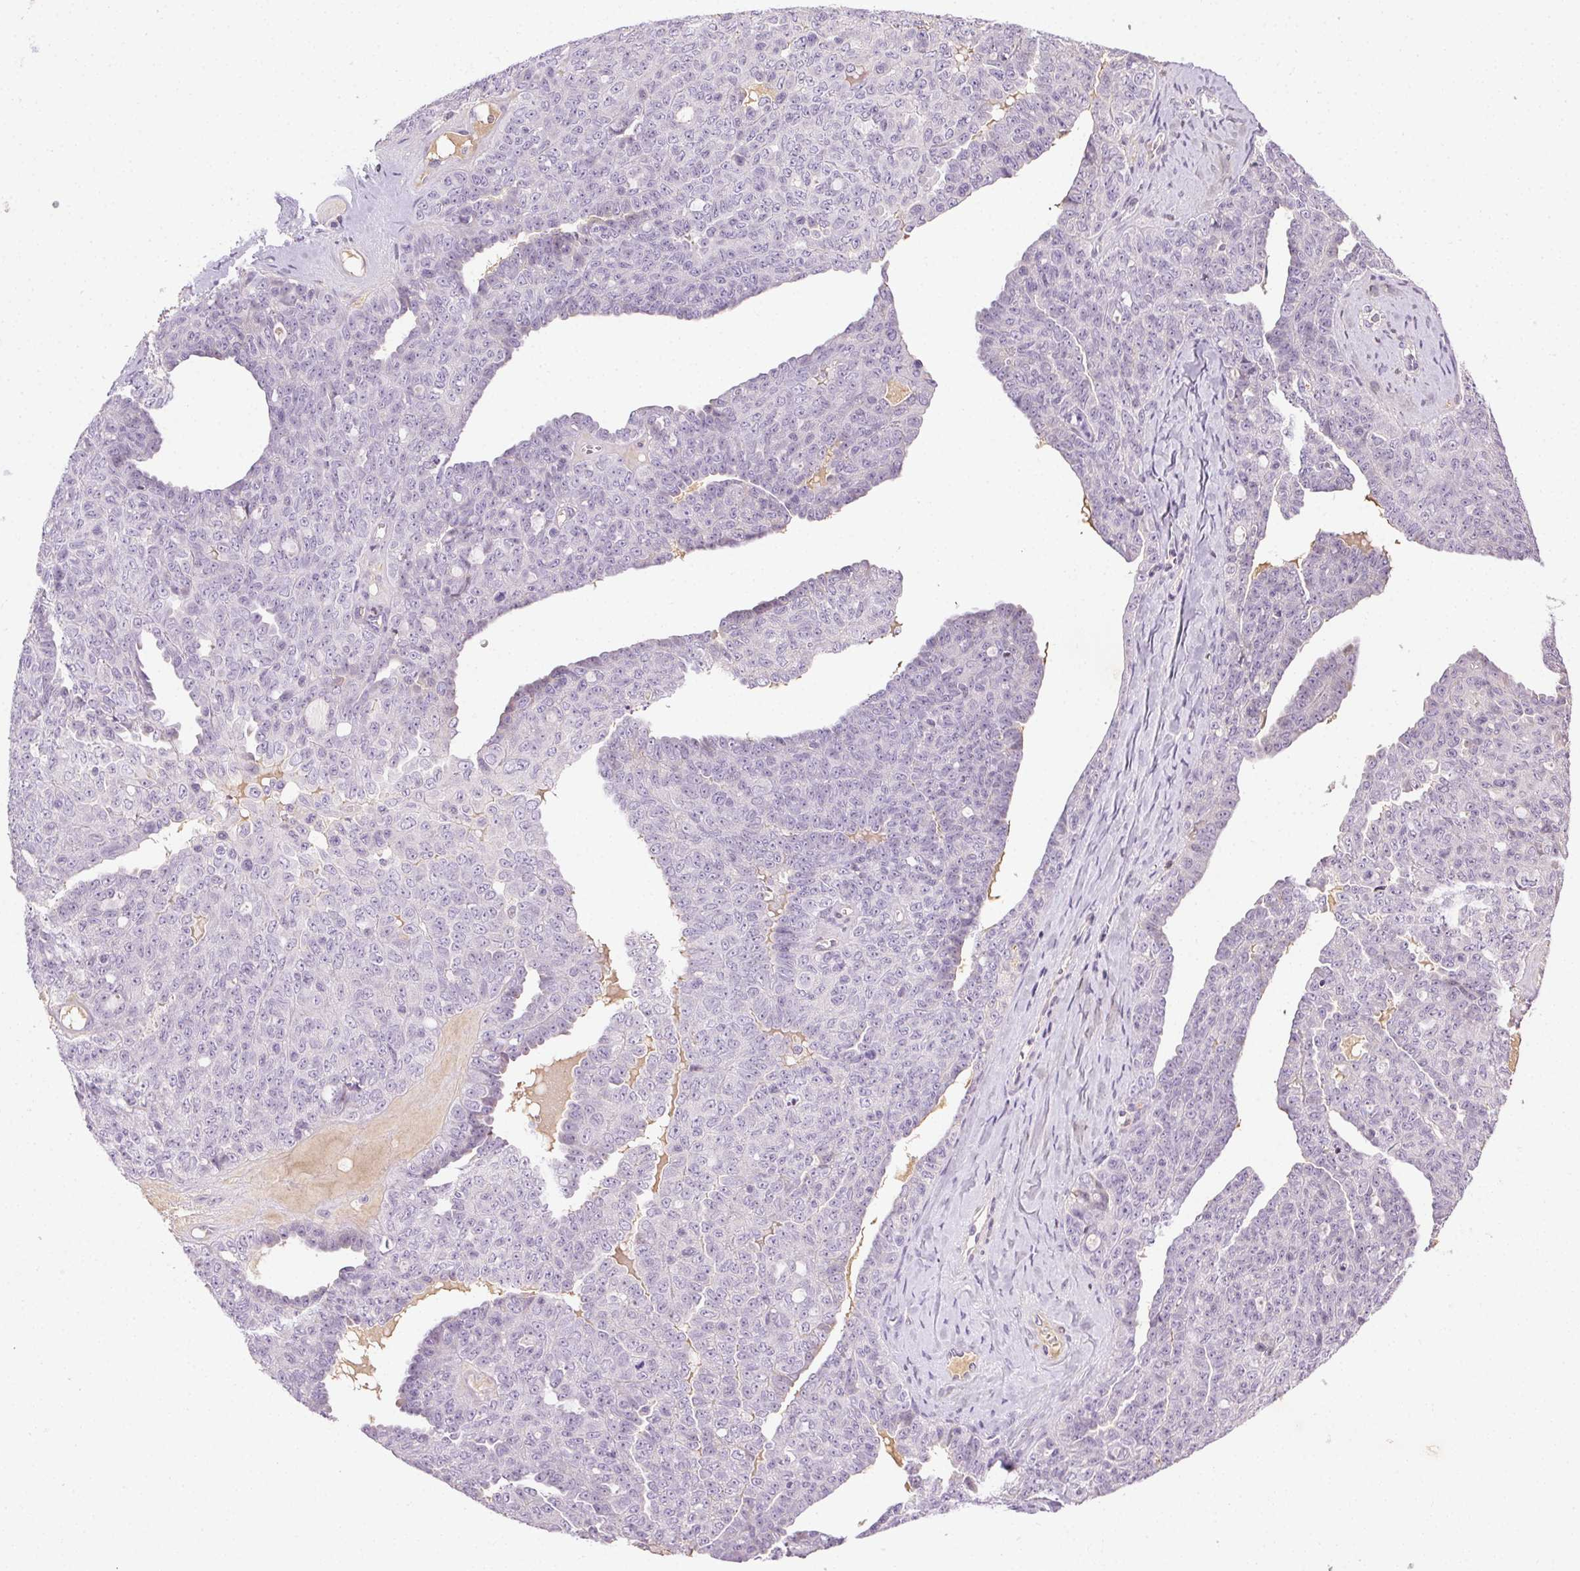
{"staining": {"intensity": "negative", "quantity": "none", "location": "none"}, "tissue": "ovarian cancer", "cell_type": "Tumor cells", "image_type": "cancer", "snomed": [{"axis": "morphology", "description": "Cystadenocarcinoma, serous, NOS"}, {"axis": "topography", "description": "Ovary"}], "caption": "An immunohistochemistry photomicrograph of ovarian cancer (serous cystadenocarcinoma) is shown. There is no staining in tumor cells of ovarian cancer (serous cystadenocarcinoma).", "gene": "BPIFB2", "patient": {"sex": "female", "age": 71}}